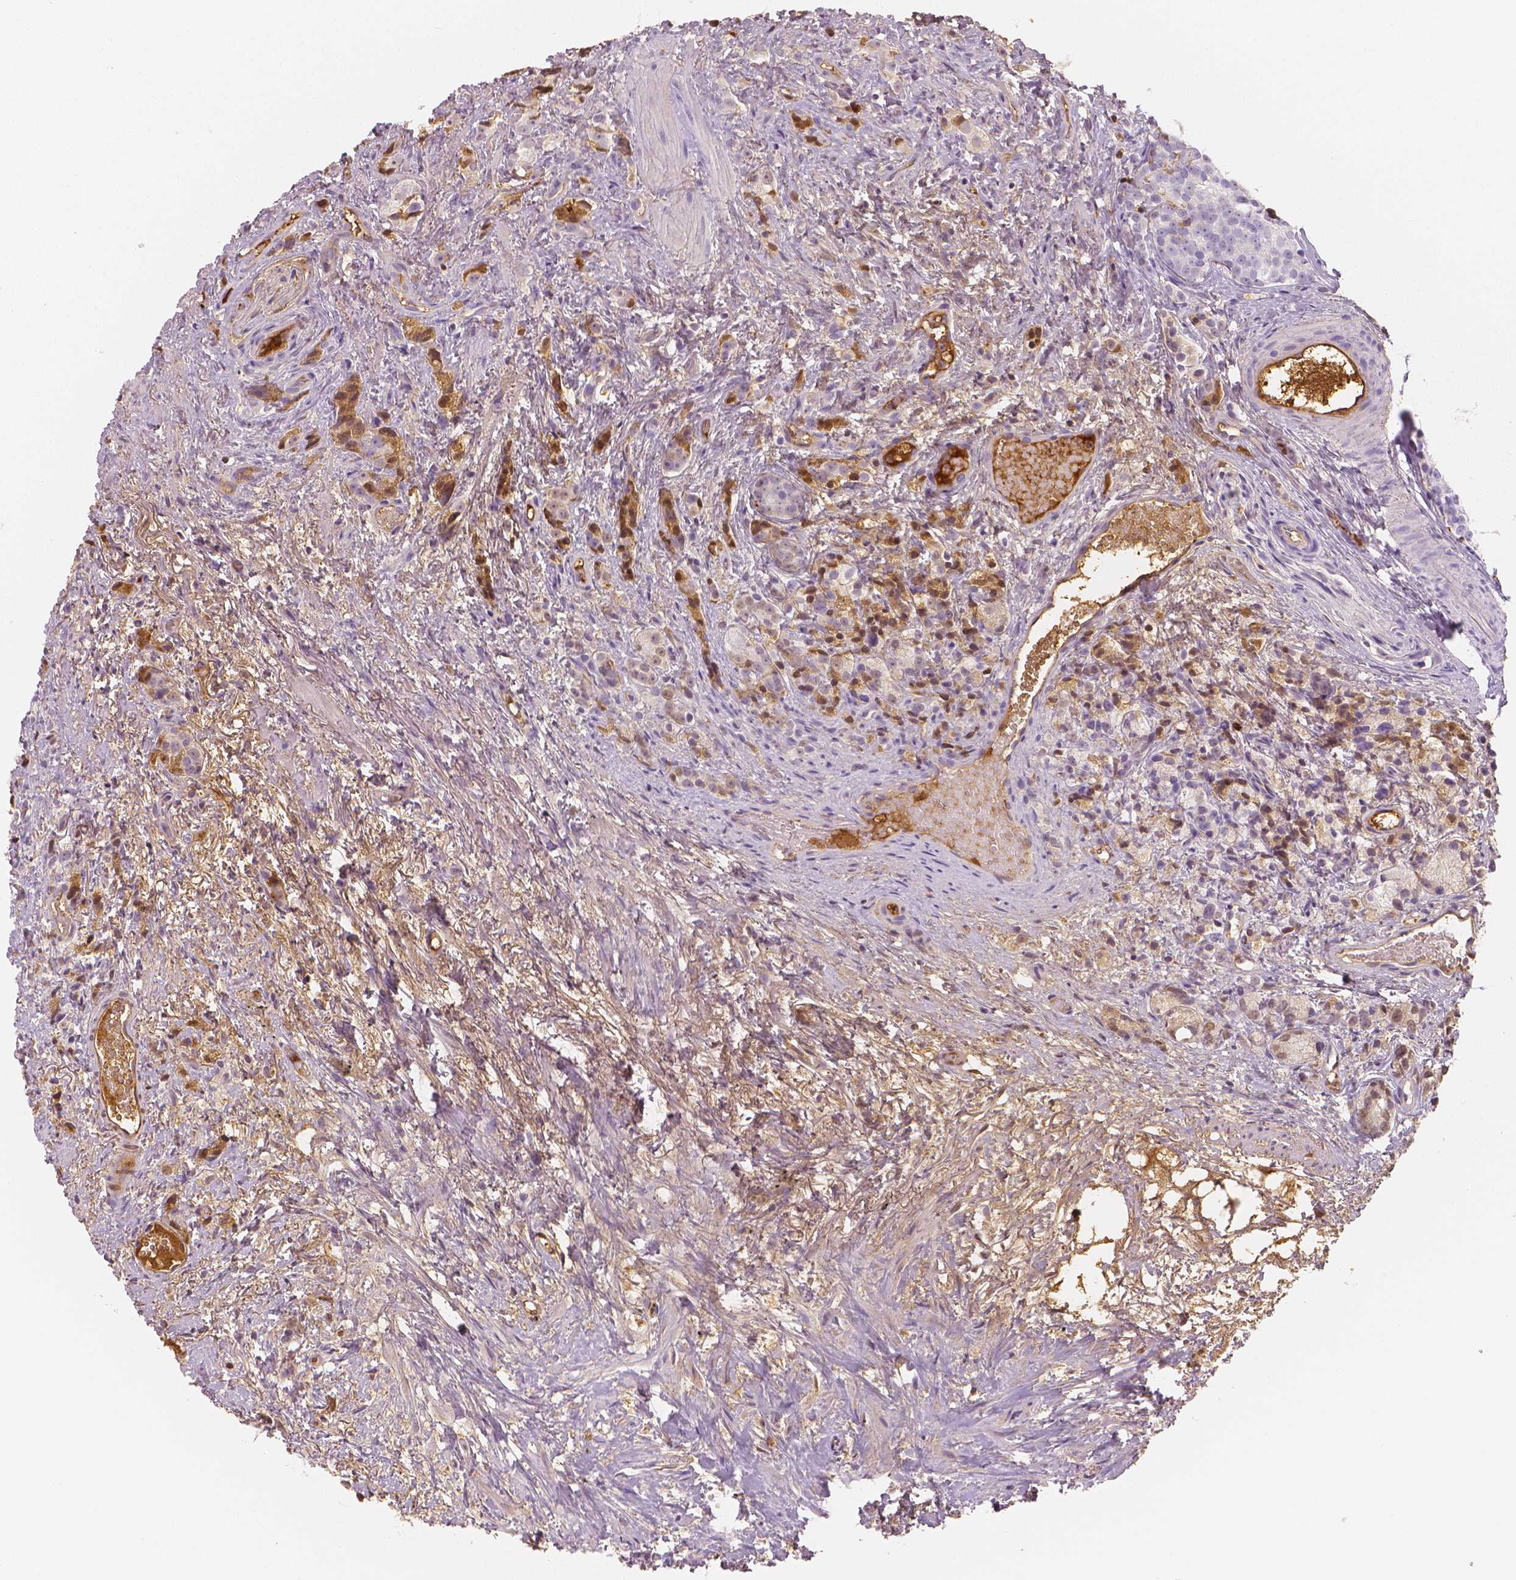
{"staining": {"intensity": "negative", "quantity": "none", "location": "none"}, "tissue": "prostate cancer", "cell_type": "Tumor cells", "image_type": "cancer", "snomed": [{"axis": "morphology", "description": "Adenocarcinoma, High grade"}, {"axis": "topography", "description": "Prostate"}], "caption": "Image shows no significant protein positivity in tumor cells of prostate high-grade adenocarcinoma.", "gene": "APOA4", "patient": {"sex": "male", "age": 53}}